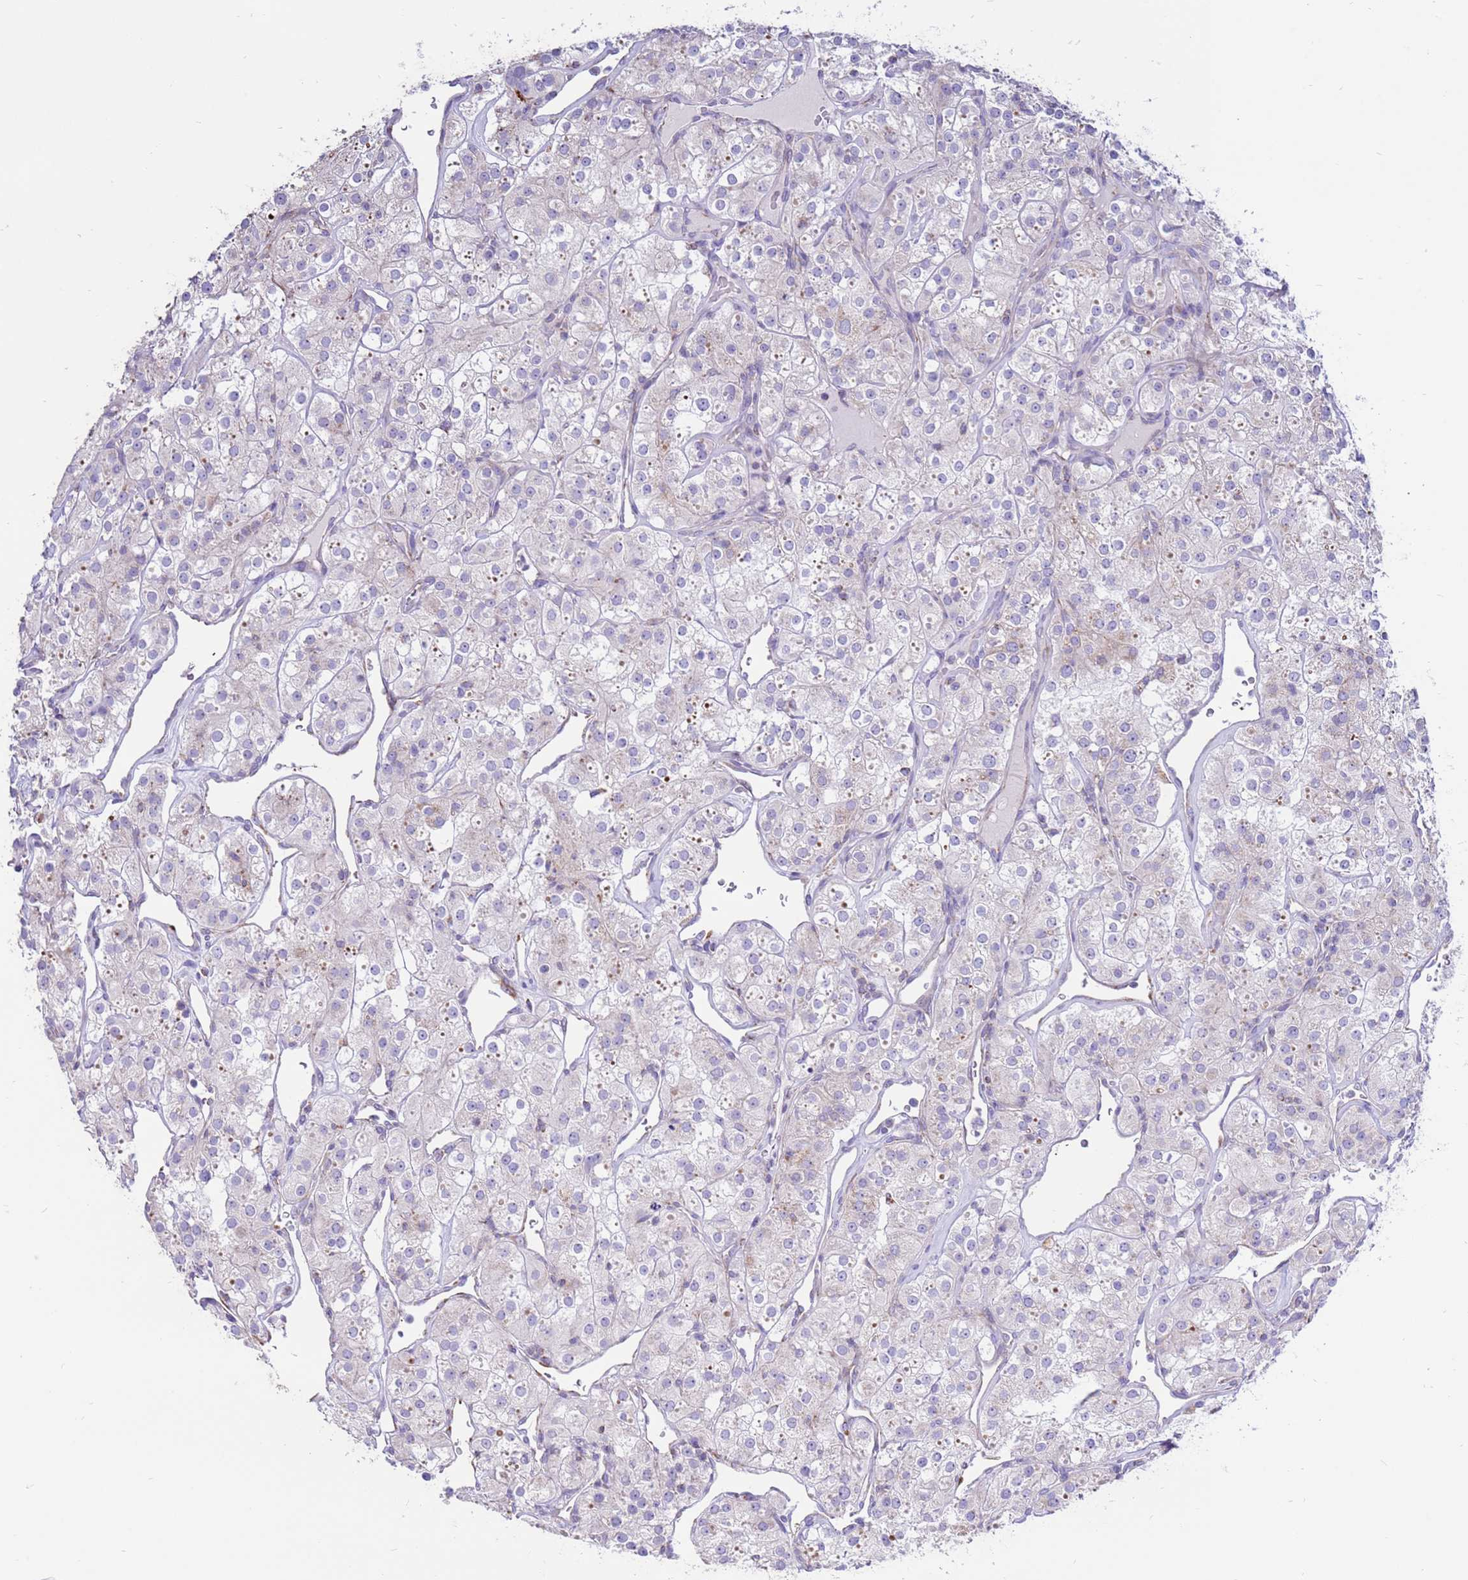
{"staining": {"intensity": "negative", "quantity": "none", "location": "none"}, "tissue": "renal cancer", "cell_type": "Tumor cells", "image_type": "cancer", "snomed": [{"axis": "morphology", "description": "Adenocarcinoma, NOS"}, {"axis": "topography", "description": "Kidney"}], "caption": "High power microscopy micrograph of an IHC histopathology image of renal adenocarcinoma, revealing no significant positivity in tumor cells.", "gene": "IGF1R", "patient": {"sex": "male", "age": 77}}